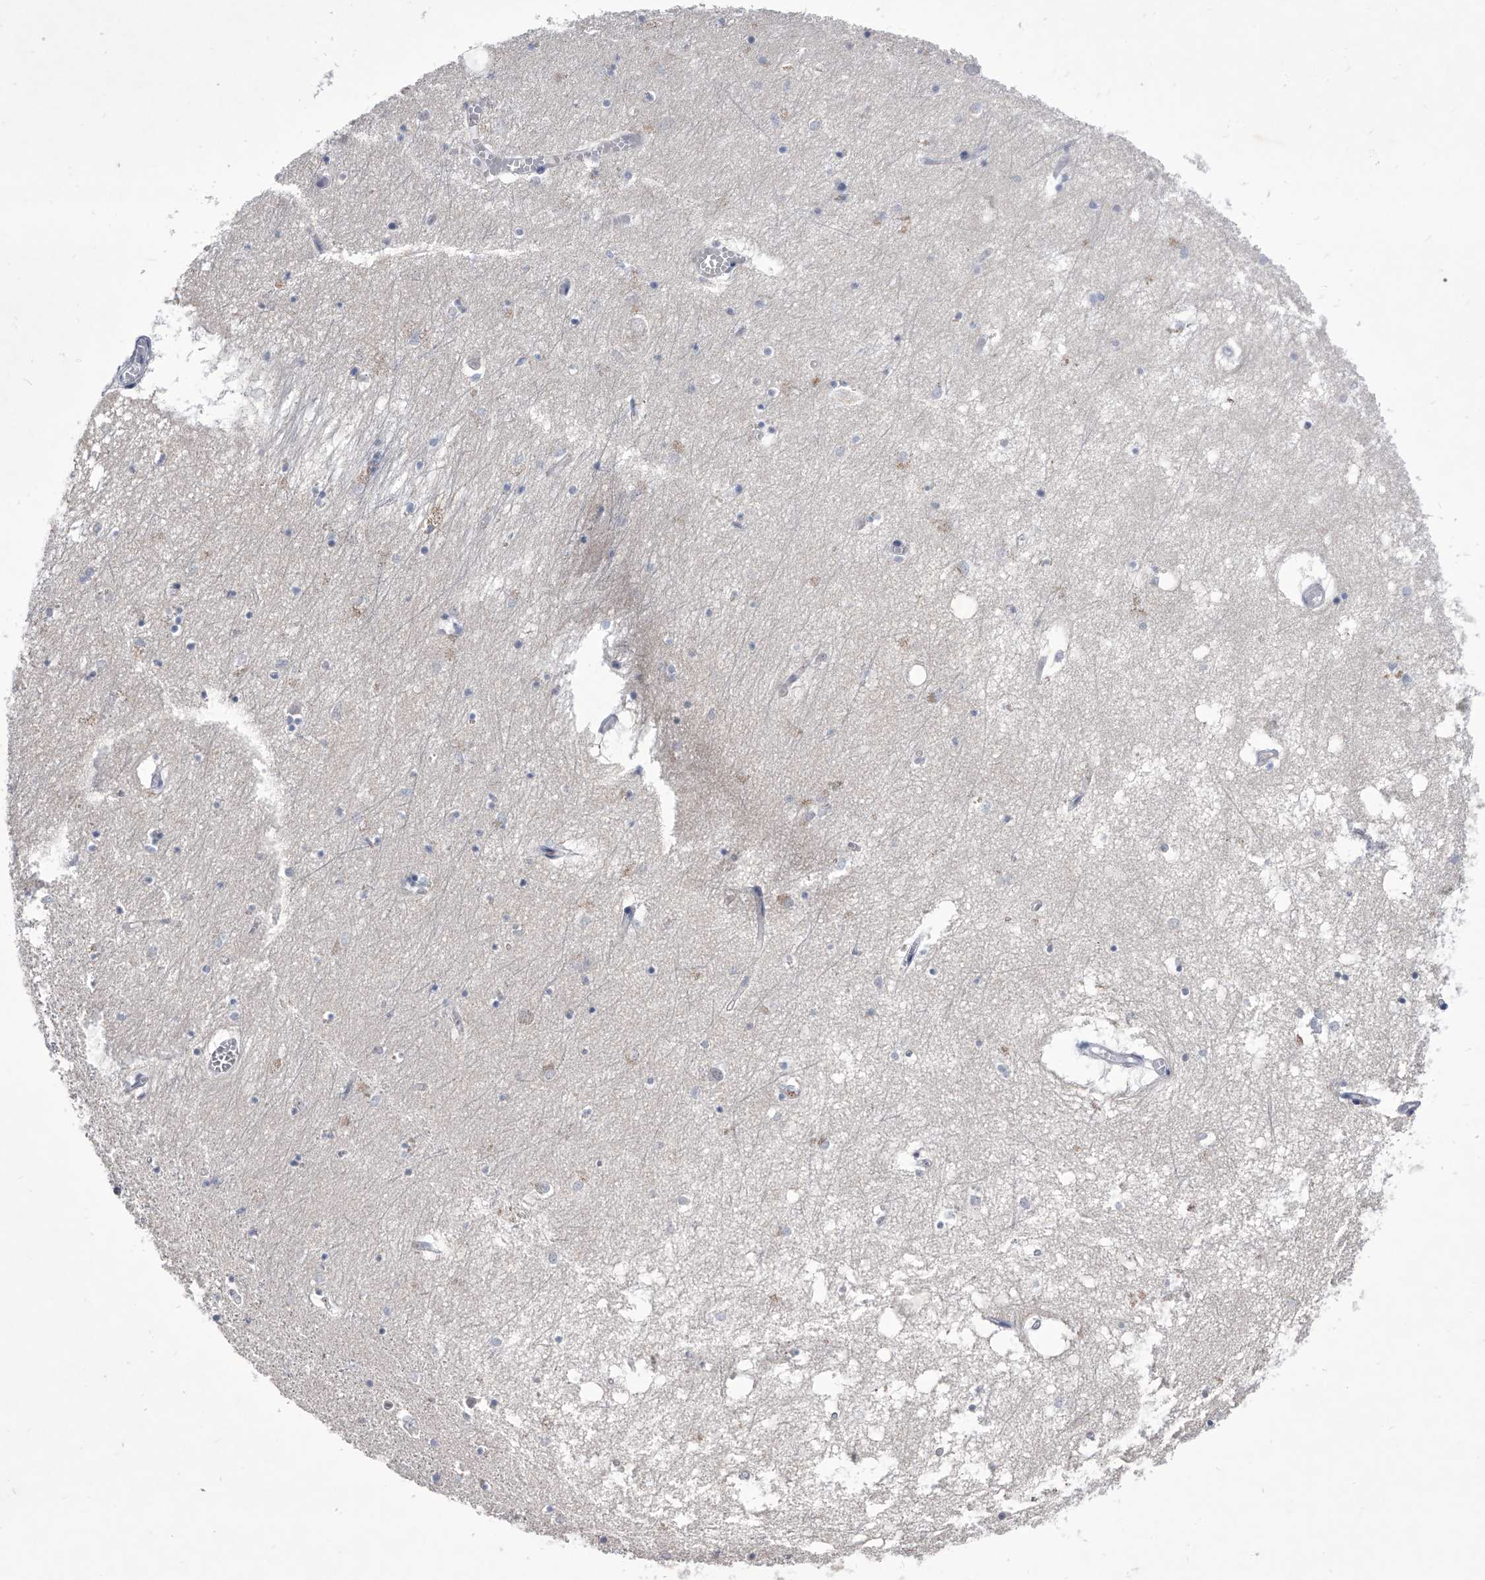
{"staining": {"intensity": "negative", "quantity": "none", "location": "none"}, "tissue": "hippocampus", "cell_type": "Glial cells", "image_type": "normal", "snomed": [{"axis": "morphology", "description": "Normal tissue, NOS"}, {"axis": "topography", "description": "Hippocampus"}], "caption": "The histopathology image demonstrates no staining of glial cells in normal hippocampus.", "gene": "CRISP2", "patient": {"sex": "male", "age": 70}}